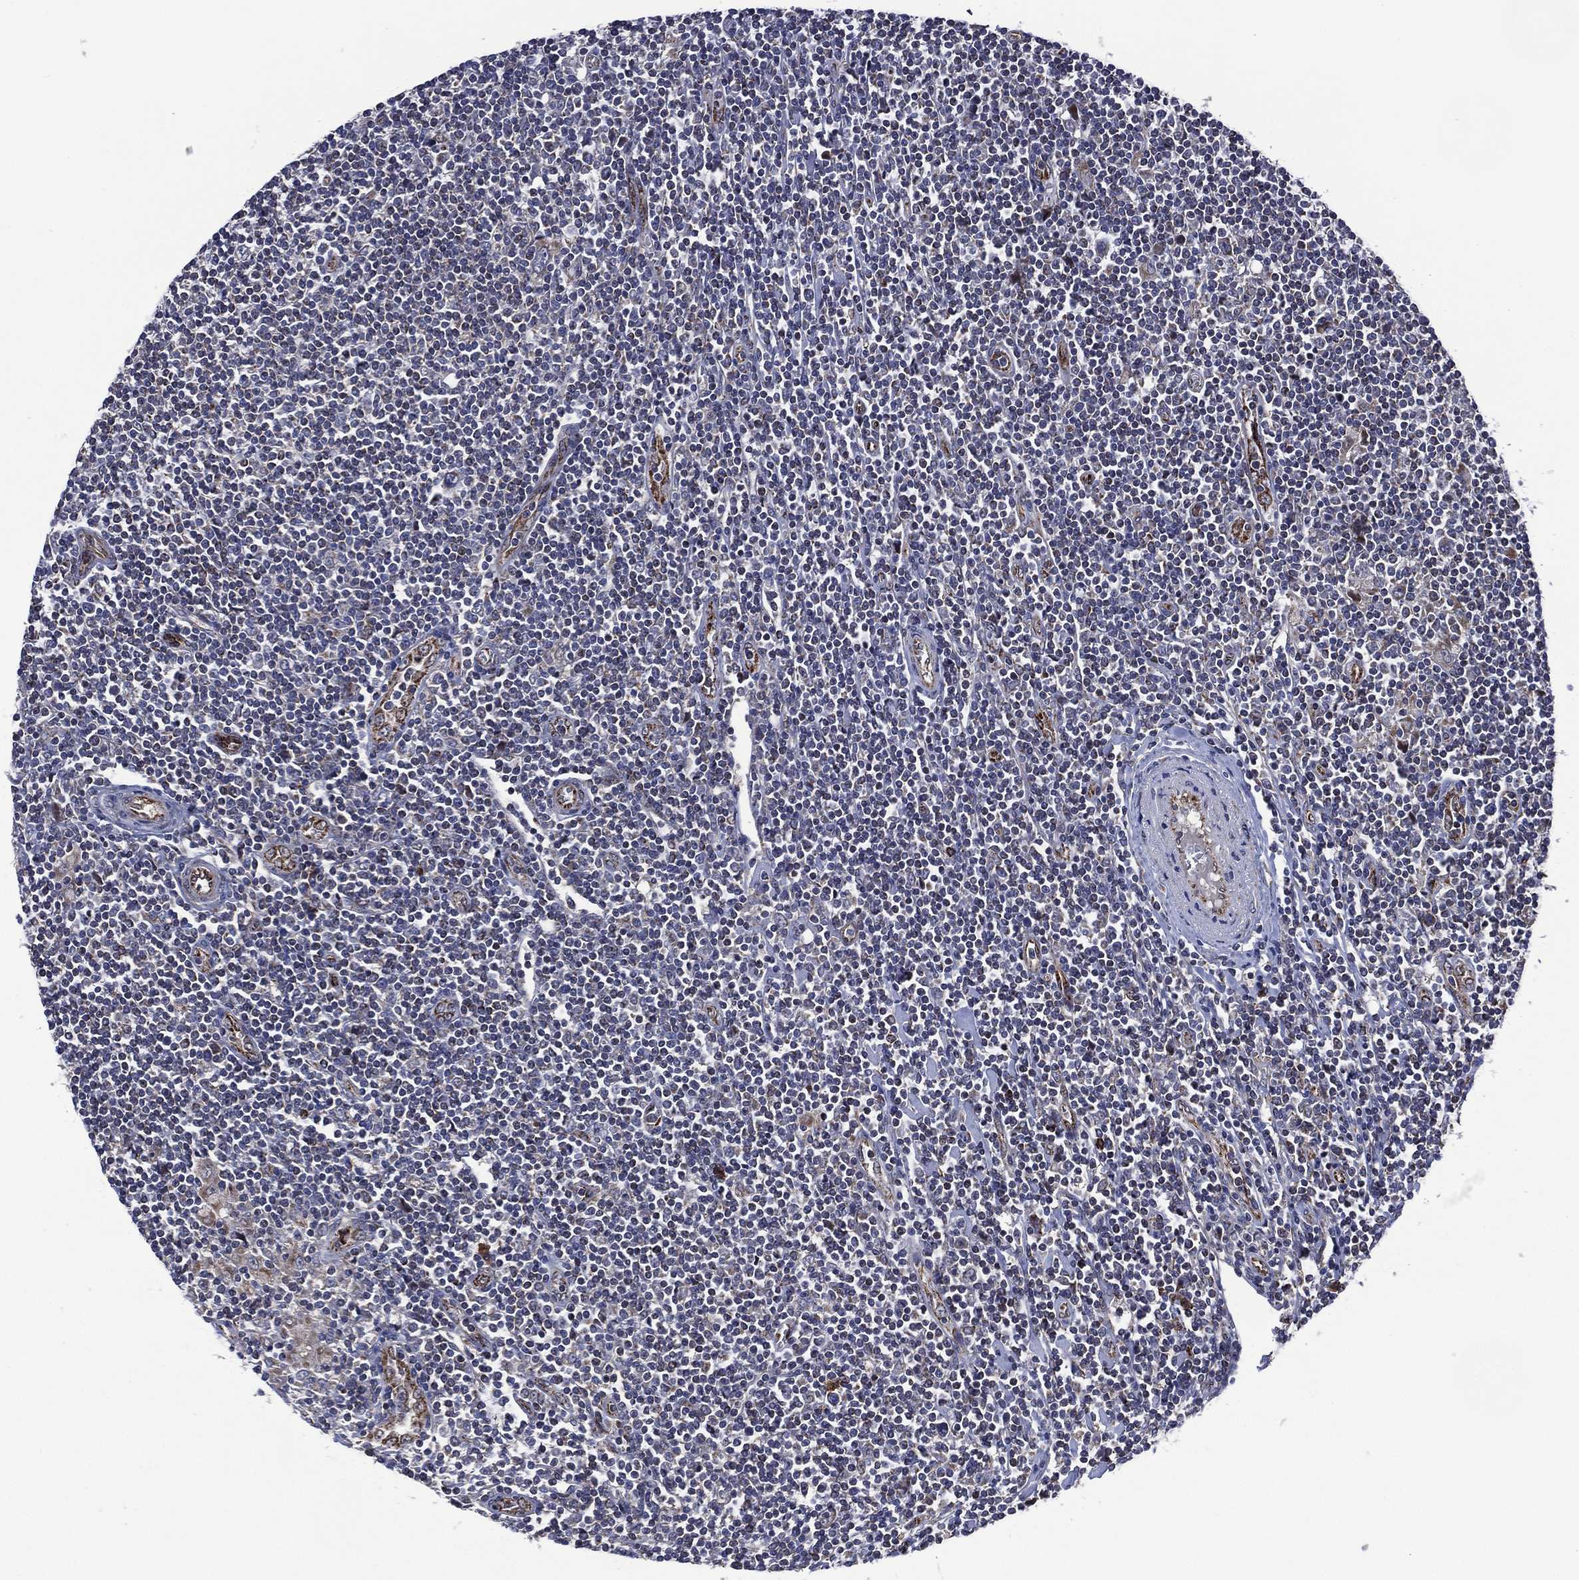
{"staining": {"intensity": "moderate", "quantity": "<25%", "location": "cytoplasmic/membranous"}, "tissue": "lymphoma", "cell_type": "Tumor cells", "image_type": "cancer", "snomed": [{"axis": "morphology", "description": "Hodgkin's disease, NOS"}, {"axis": "topography", "description": "Lymph node"}], "caption": "Immunohistochemistry of human lymphoma exhibits low levels of moderate cytoplasmic/membranous expression in about <25% of tumor cells. Using DAB (brown) and hematoxylin (blue) stains, captured at high magnification using brightfield microscopy.", "gene": "HTD2", "patient": {"sex": "male", "age": 40}}